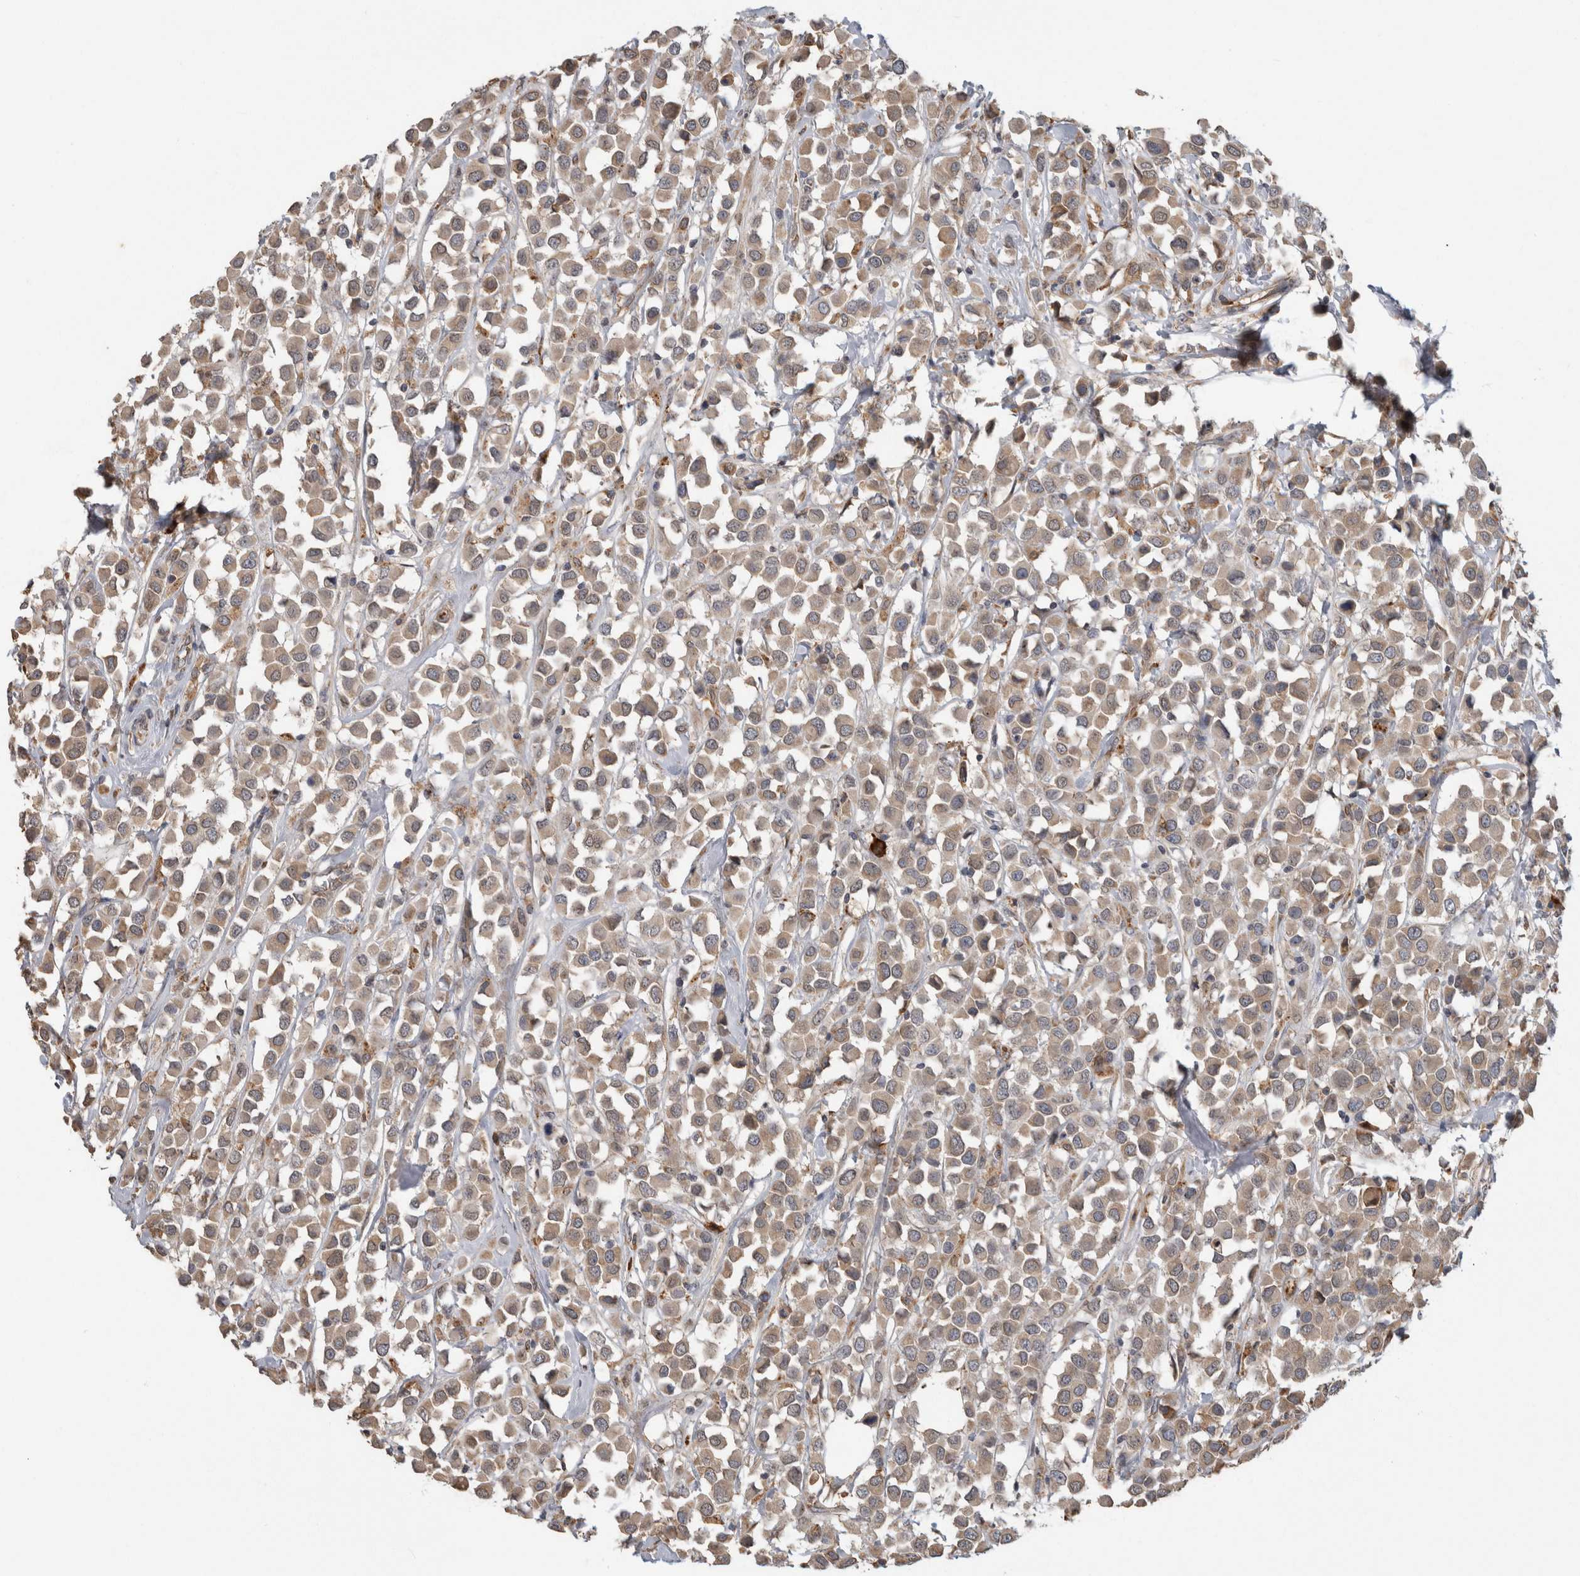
{"staining": {"intensity": "moderate", "quantity": ">75%", "location": "cytoplasmic/membranous"}, "tissue": "breast cancer", "cell_type": "Tumor cells", "image_type": "cancer", "snomed": [{"axis": "morphology", "description": "Duct carcinoma"}, {"axis": "topography", "description": "Breast"}], "caption": "A micrograph of invasive ductal carcinoma (breast) stained for a protein shows moderate cytoplasmic/membranous brown staining in tumor cells.", "gene": "ADGRL3", "patient": {"sex": "female", "age": 61}}